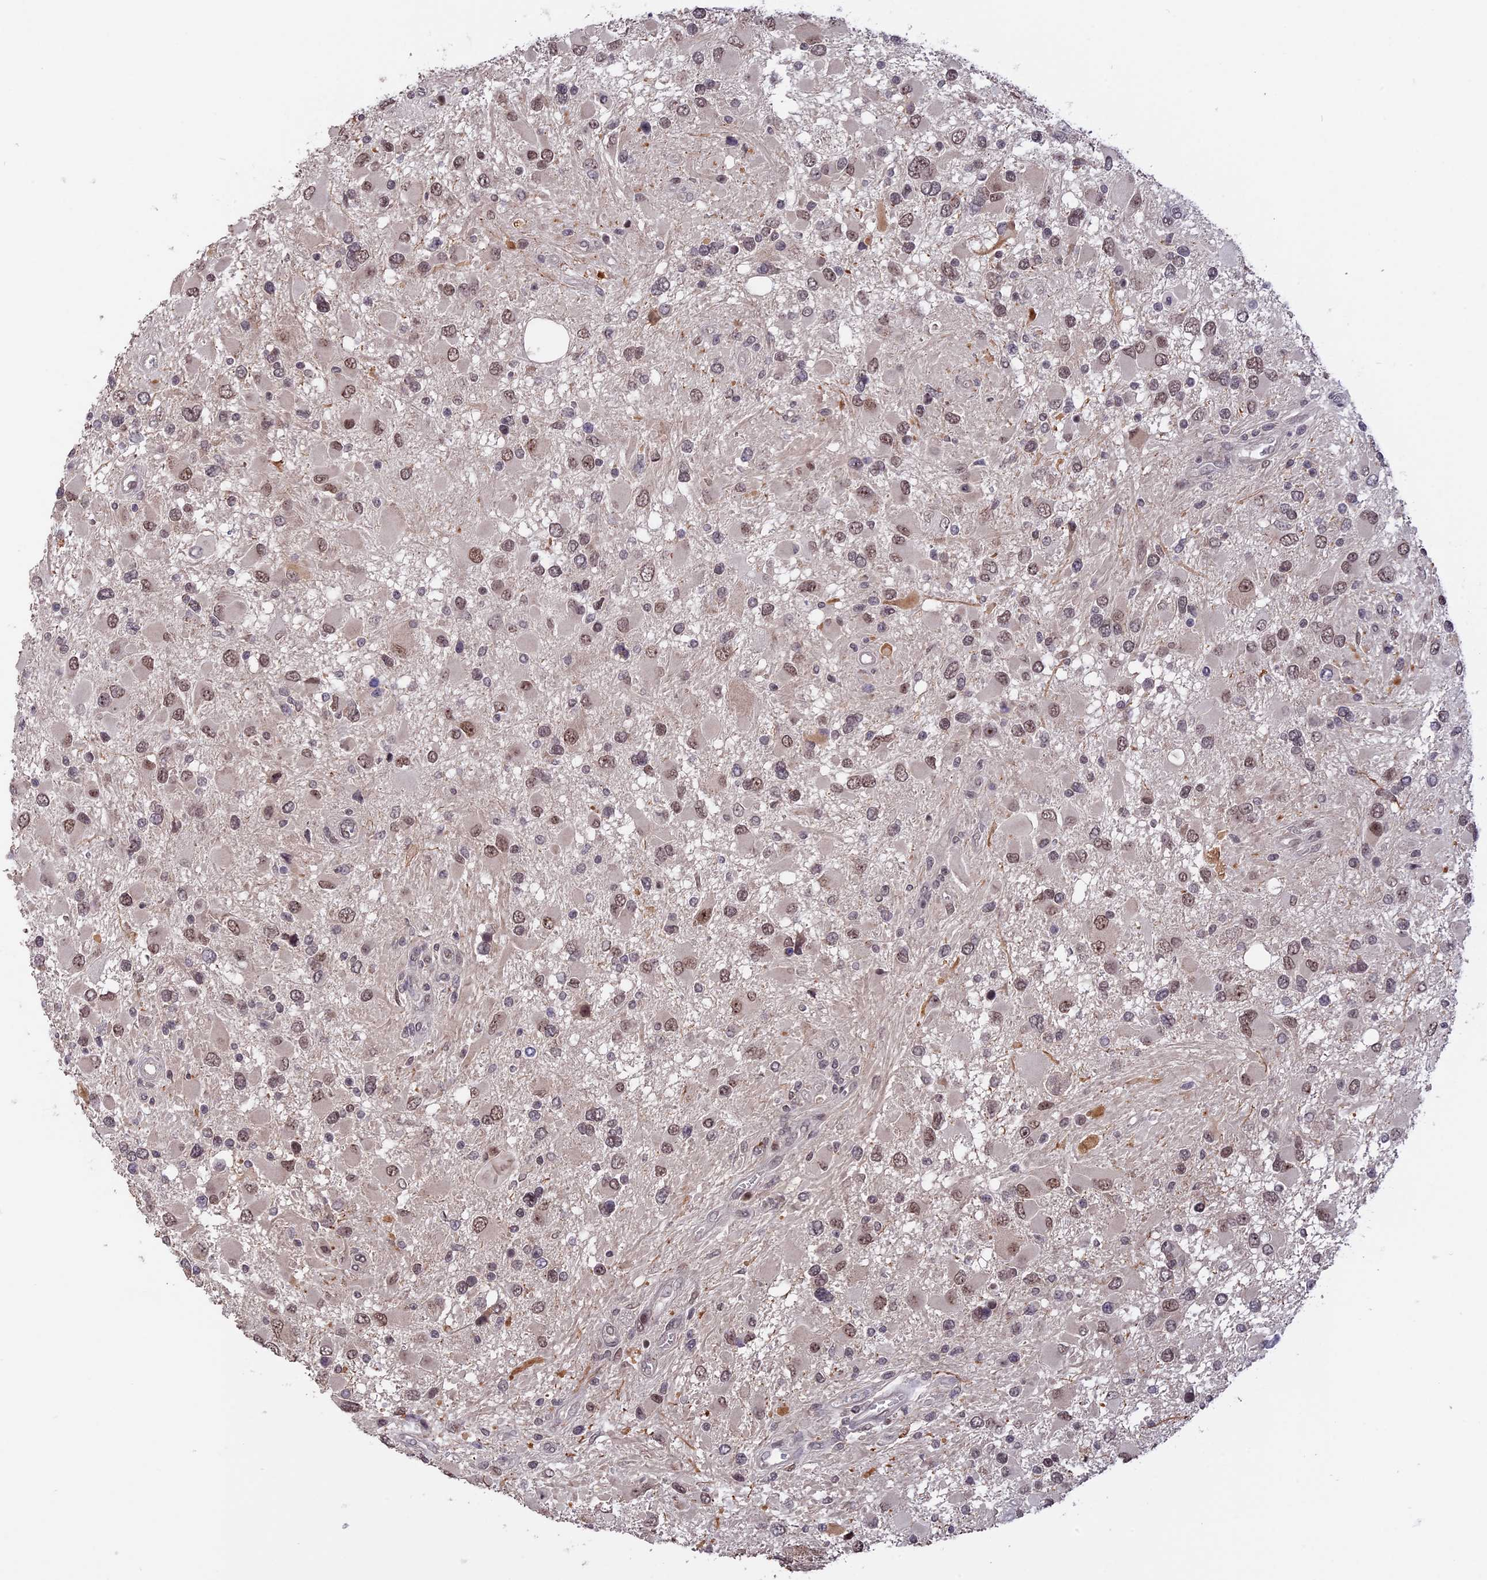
{"staining": {"intensity": "moderate", "quantity": "25%-75%", "location": "nuclear"}, "tissue": "glioma", "cell_type": "Tumor cells", "image_type": "cancer", "snomed": [{"axis": "morphology", "description": "Glioma, malignant, High grade"}, {"axis": "topography", "description": "Brain"}], "caption": "A micrograph of glioma stained for a protein reveals moderate nuclear brown staining in tumor cells.", "gene": "RFC5", "patient": {"sex": "male", "age": 53}}